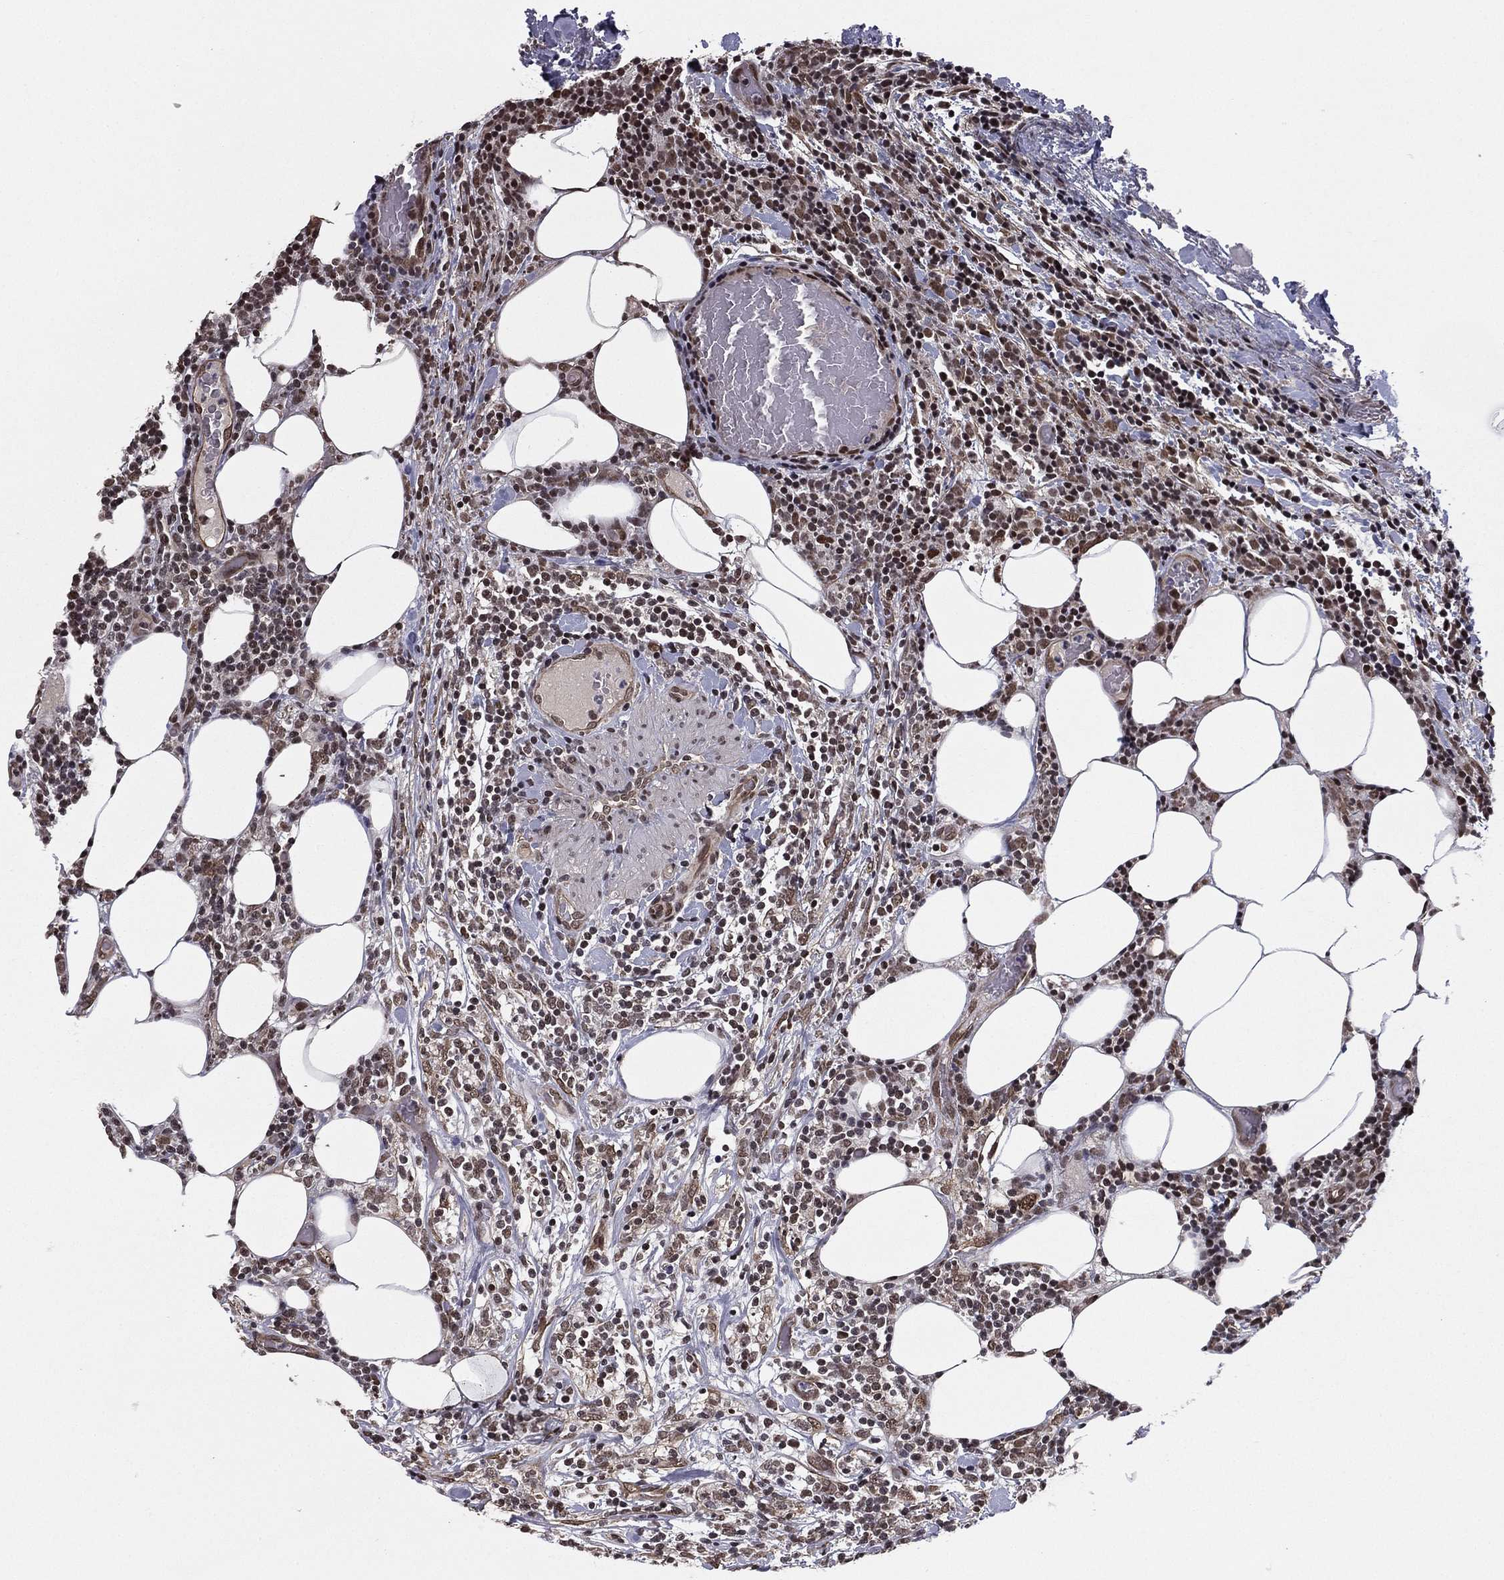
{"staining": {"intensity": "moderate", "quantity": "25%-75%", "location": "cytoplasmic/membranous"}, "tissue": "lymphoma", "cell_type": "Tumor cells", "image_type": "cancer", "snomed": [{"axis": "morphology", "description": "Malignant lymphoma, non-Hodgkin's type, High grade"}, {"axis": "topography", "description": "Lymph node"}], "caption": "The photomicrograph displays staining of lymphoma, revealing moderate cytoplasmic/membranous protein positivity (brown color) within tumor cells. (IHC, brightfield microscopy, high magnification).", "gene": "RARB", "patient": {"sex": "female", "age": 84}}